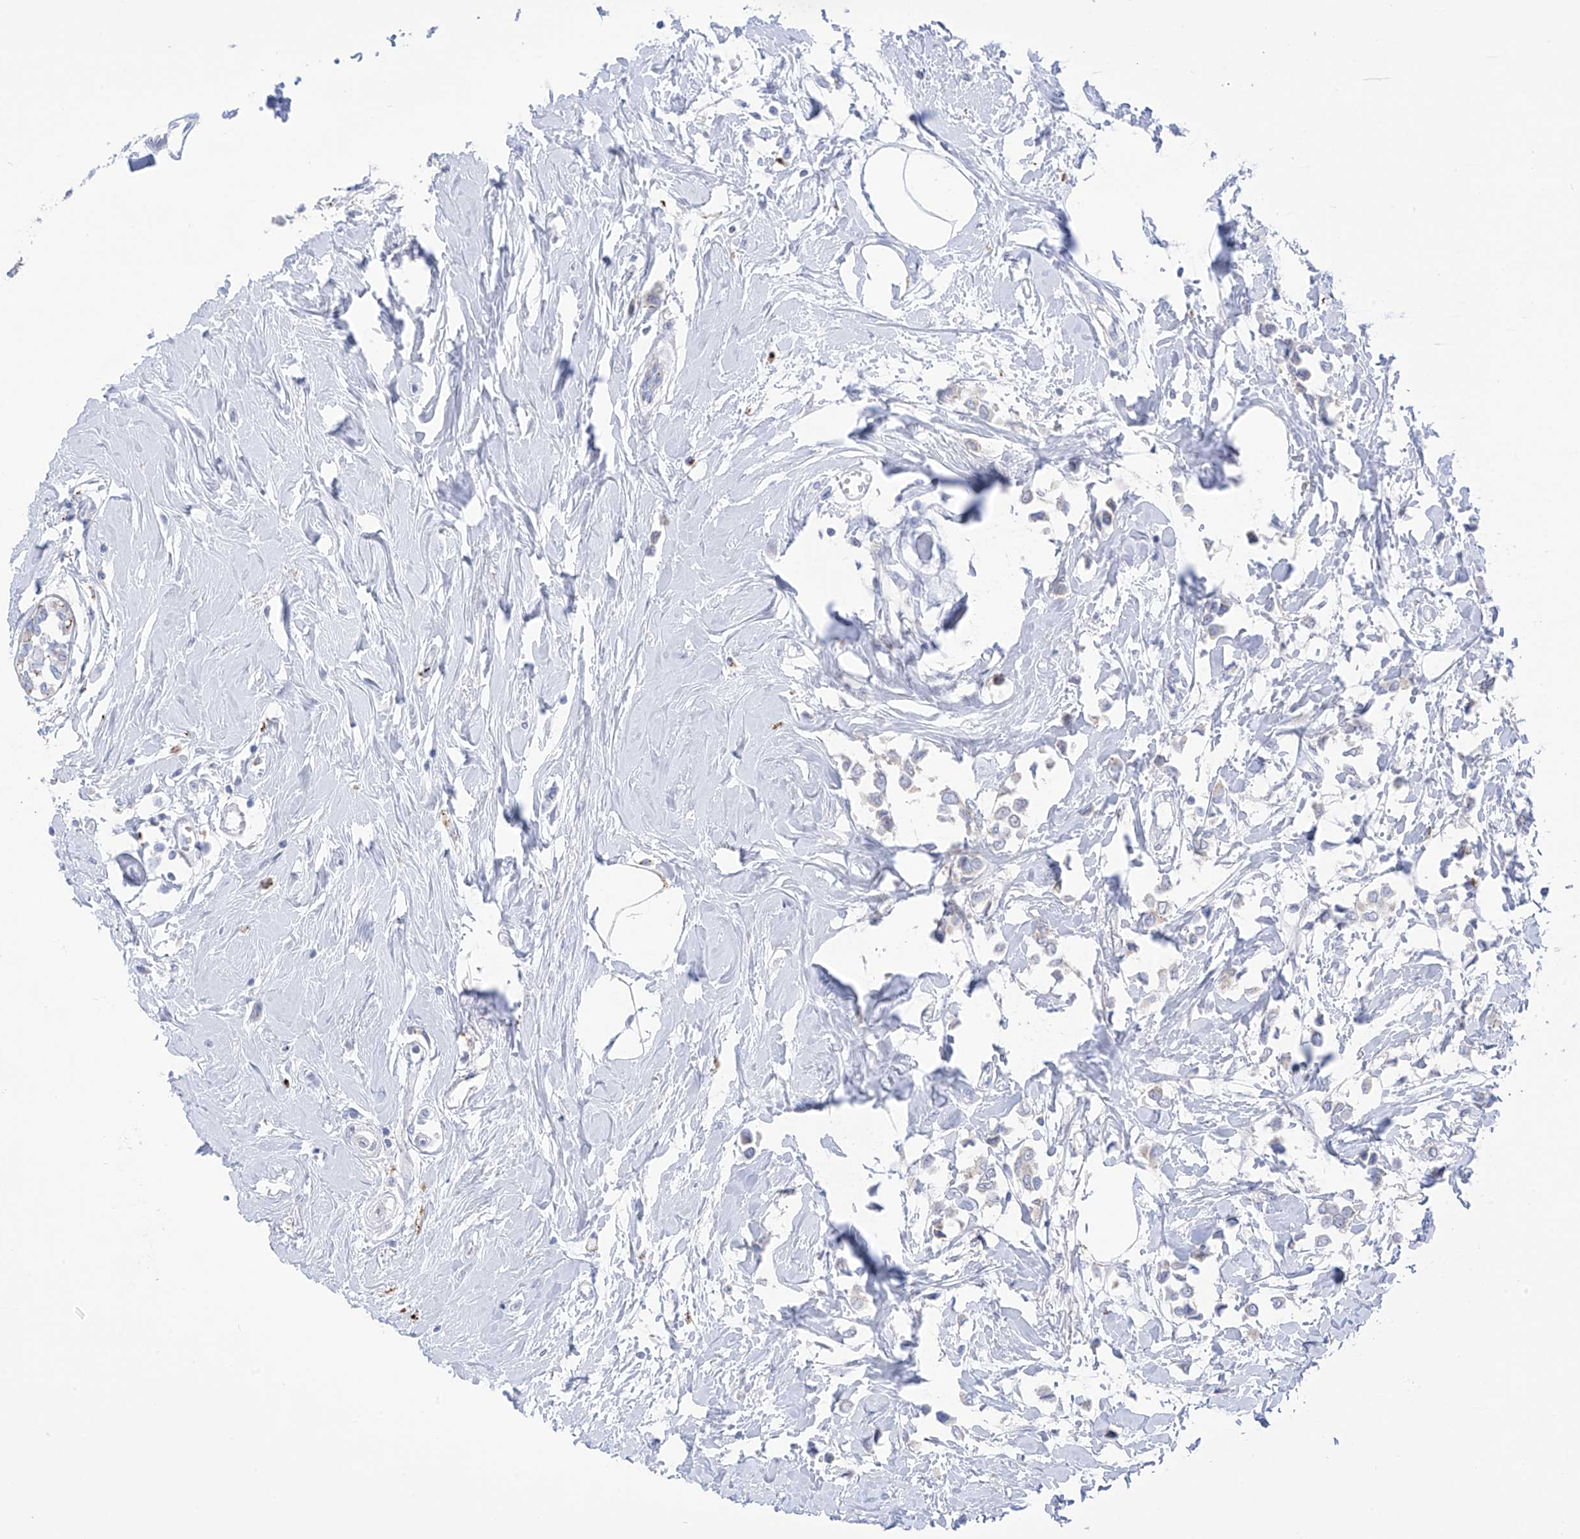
{"staining": {"intensity": "negative", "quantity": "none", "location": "none"}, "tissue": "breast cancer", "cell_type": "Tumor cells", "image_type": "cancer", "snomed": [{"axis": "morphology", "description": "Lobular carcinoma"}, {"axis": "topography", "description": "Breast"}], "caption": "The photomicrograph demonstrates no staining of tumor cells in breast cancer. (DAB (3,3'-diaminobenzidine) immunohistochemistry (IHC) with hematoxylin counter stain).", "gene": "PSPH", "patient": {"sex": "female", "age": 51}}